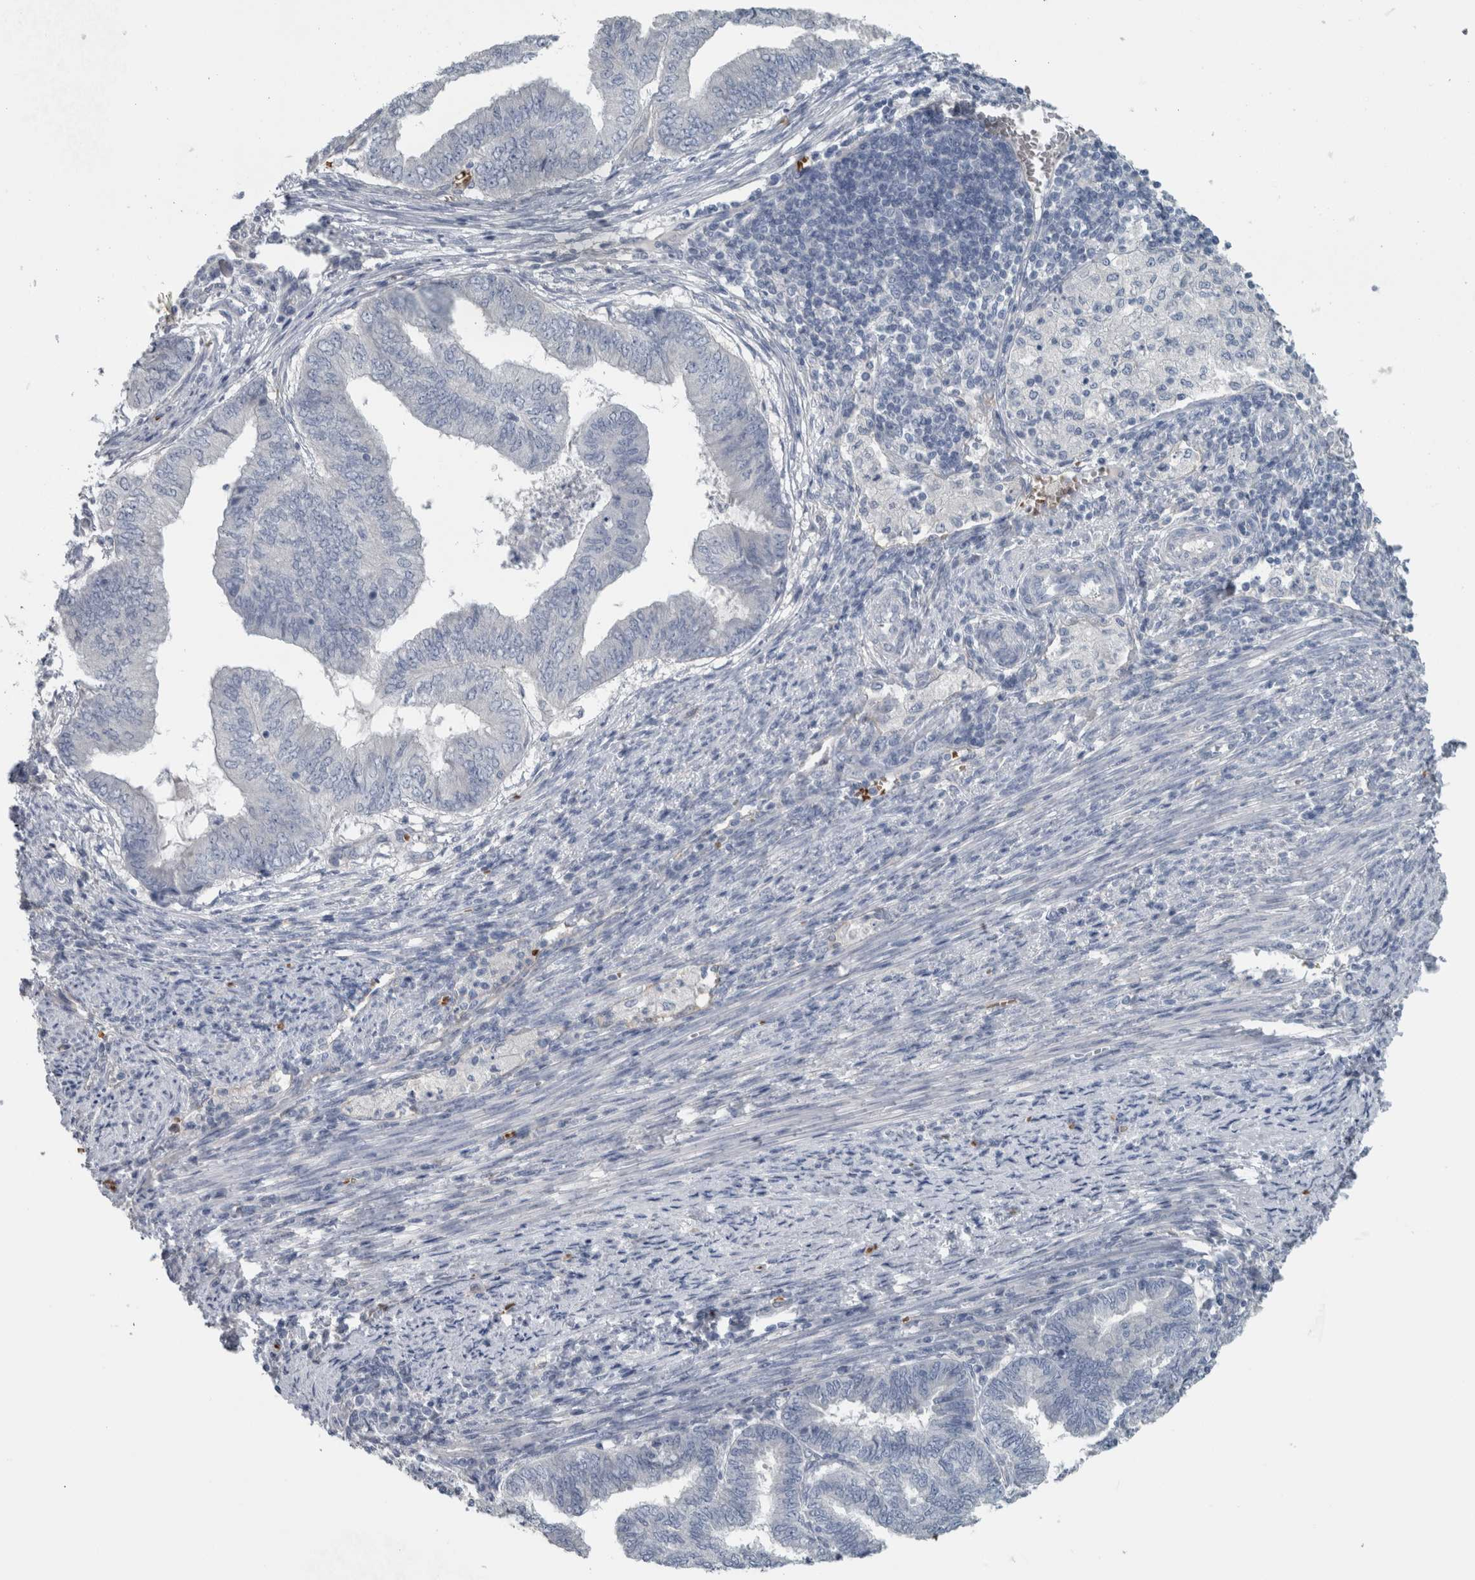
{"staining": {"intensity": "negative", "quantity": "none", "location": "none"}, "tissue": "endometrial cancer", "cell_type": "Tumor cells", "image_type": "cancer", "snomed": [{"axis": "morphology", "description": "Polyp, NOS"}, {"axis": "morphology", "description": "Adenocarcinoma, NOS"}, {"axis": "morphology", "description": "Adenoma, NOS"}, {"axis": "topography", "description": "Endometrium"}], "caption": "High power microscopy histopathology image of an IHC photomicrograph of endometrial cancer (adenoma), revealing no significant positivity in tumor cells.", "gene": "SH3GL2", "patient": {"sex": "female", "age": 79}}